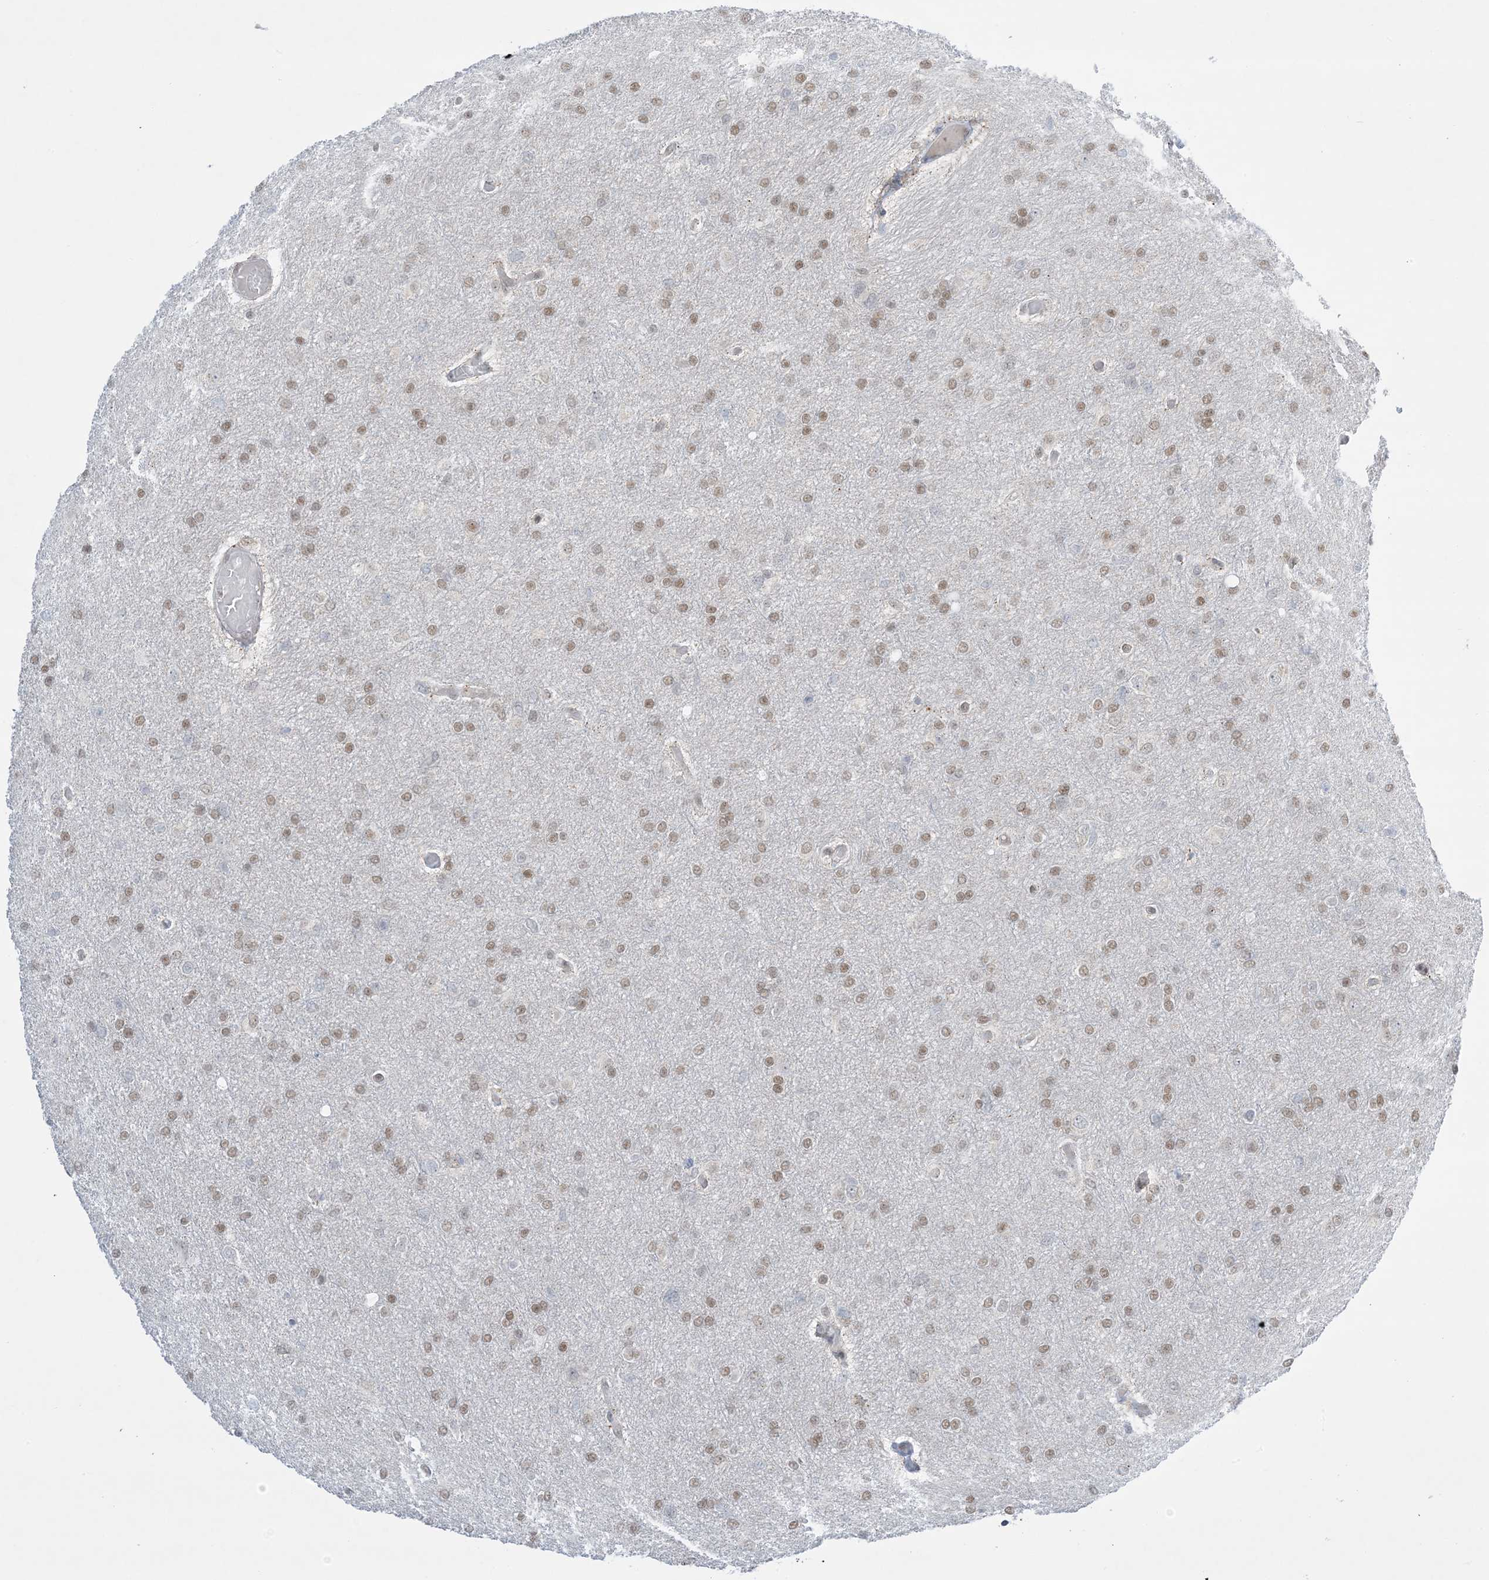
{"staining": {"intensity": "weak", "quantity": ">75%", "location": "nuclear"}, "tissue": "glioma", "cell_type": "Tumor cells", "image_type": "cancer", "snomed": [{"axis": "morphology", "description": "Glioma, malignant, High grade"}, {"axis": "topography", "description": "Cerebral cortex"}], "caption": "Protein analysis of high-grade glioma (malignant) tissue displays weak nuclear staining in approximately >75% of tumor cells.", "gene": "TFPT", "patient": {"sex": "female", "age": 36}}